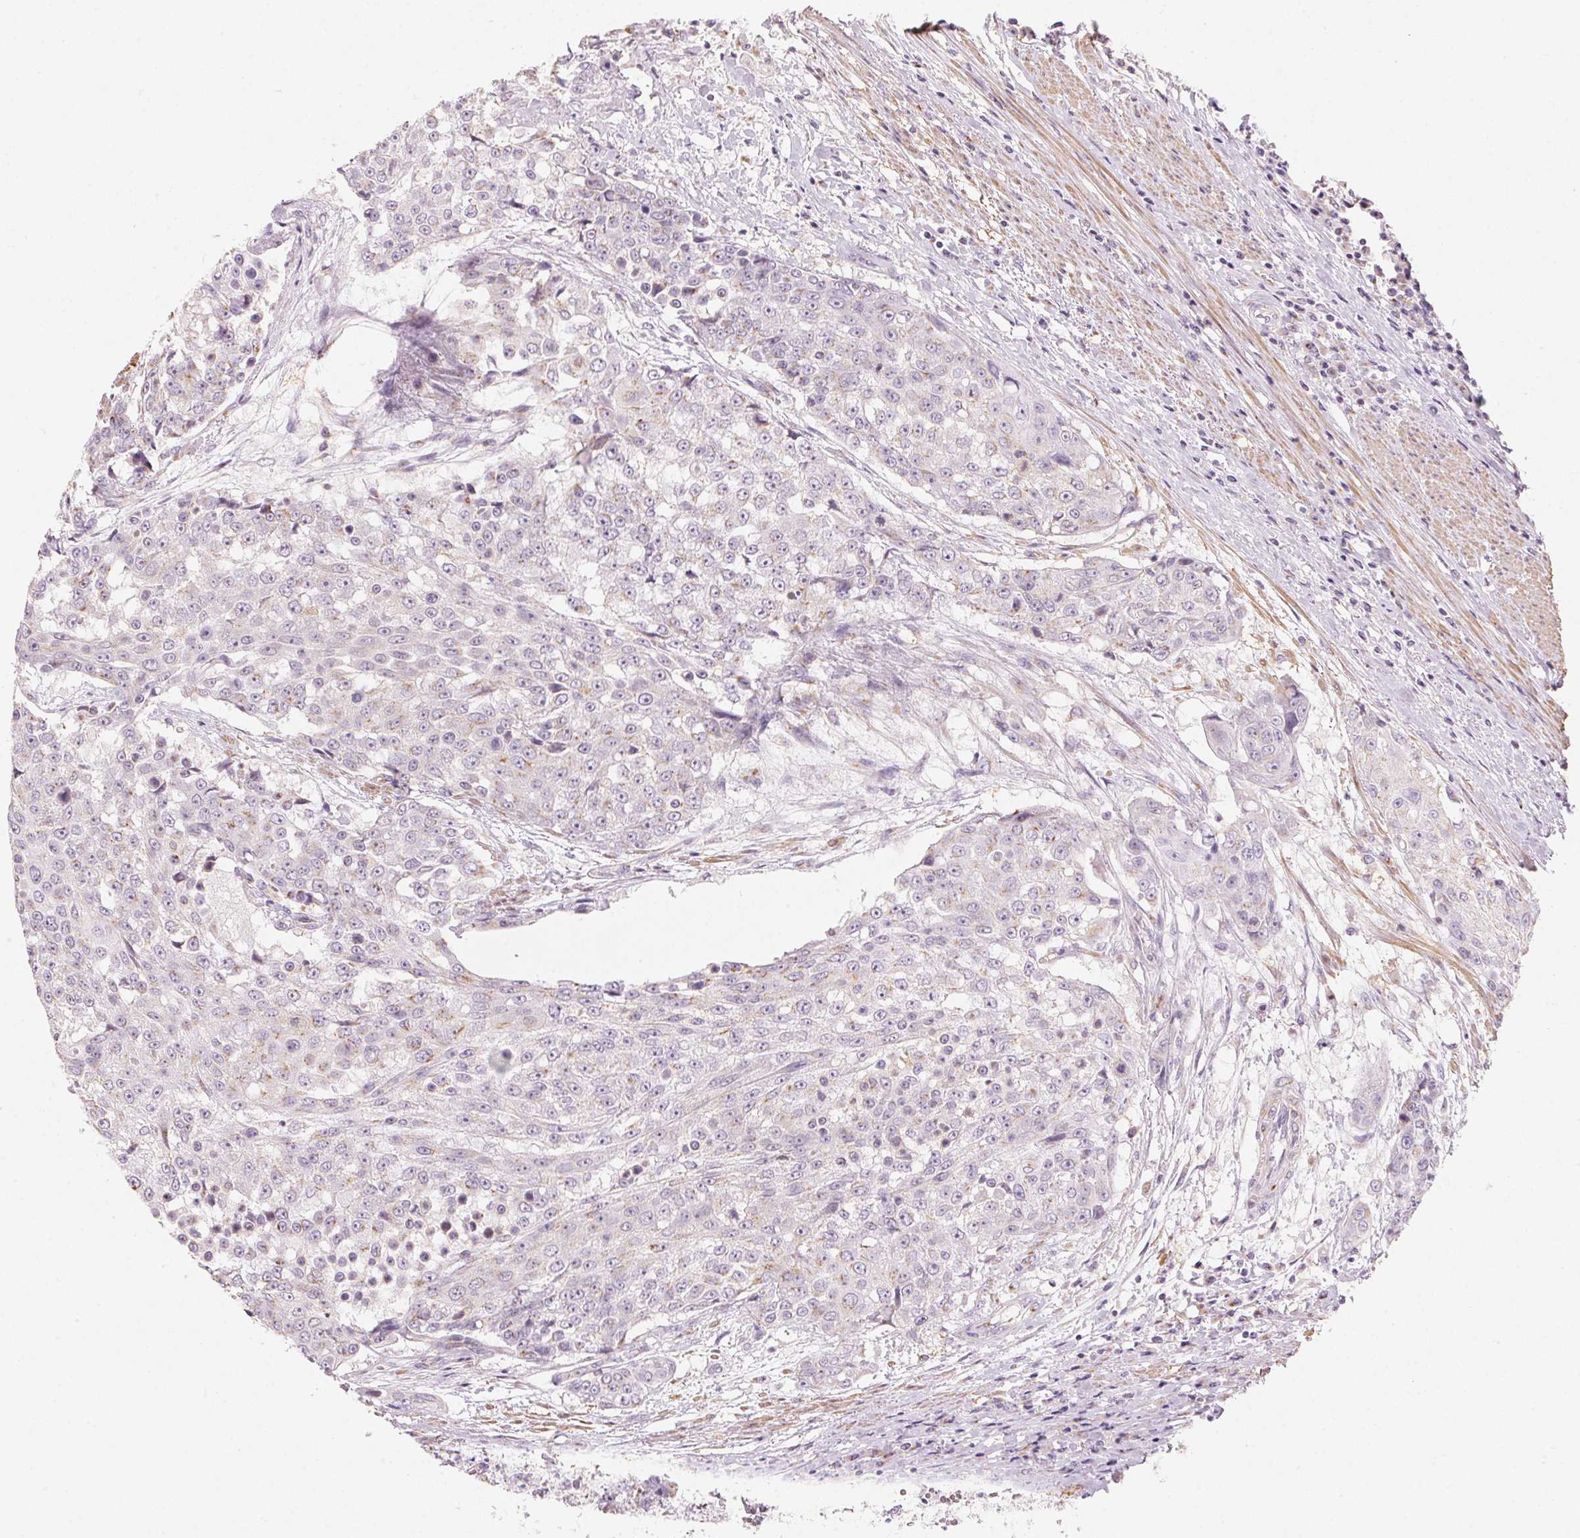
{"staining": {"intensity": "weak", "quantity": "25%-75%", "location": "cytoplasmic/membranous"}, "tissue": "urothelial cancer", "cell_type": "Tumor cells", "image_type": "cancer", "snomed": [{"axis": "morphology", "description": "Urothelial carcinoma, High grade"}, {"axis": "topography", "description": "Urinary bladder"}], "caption": "A brown stain highlights weak cytoplasmic/membranous staining of a protein in urothelial cancer tumor cells.", "gene": "DRAM2", "patient": {"sex": "female", "age": 63}}